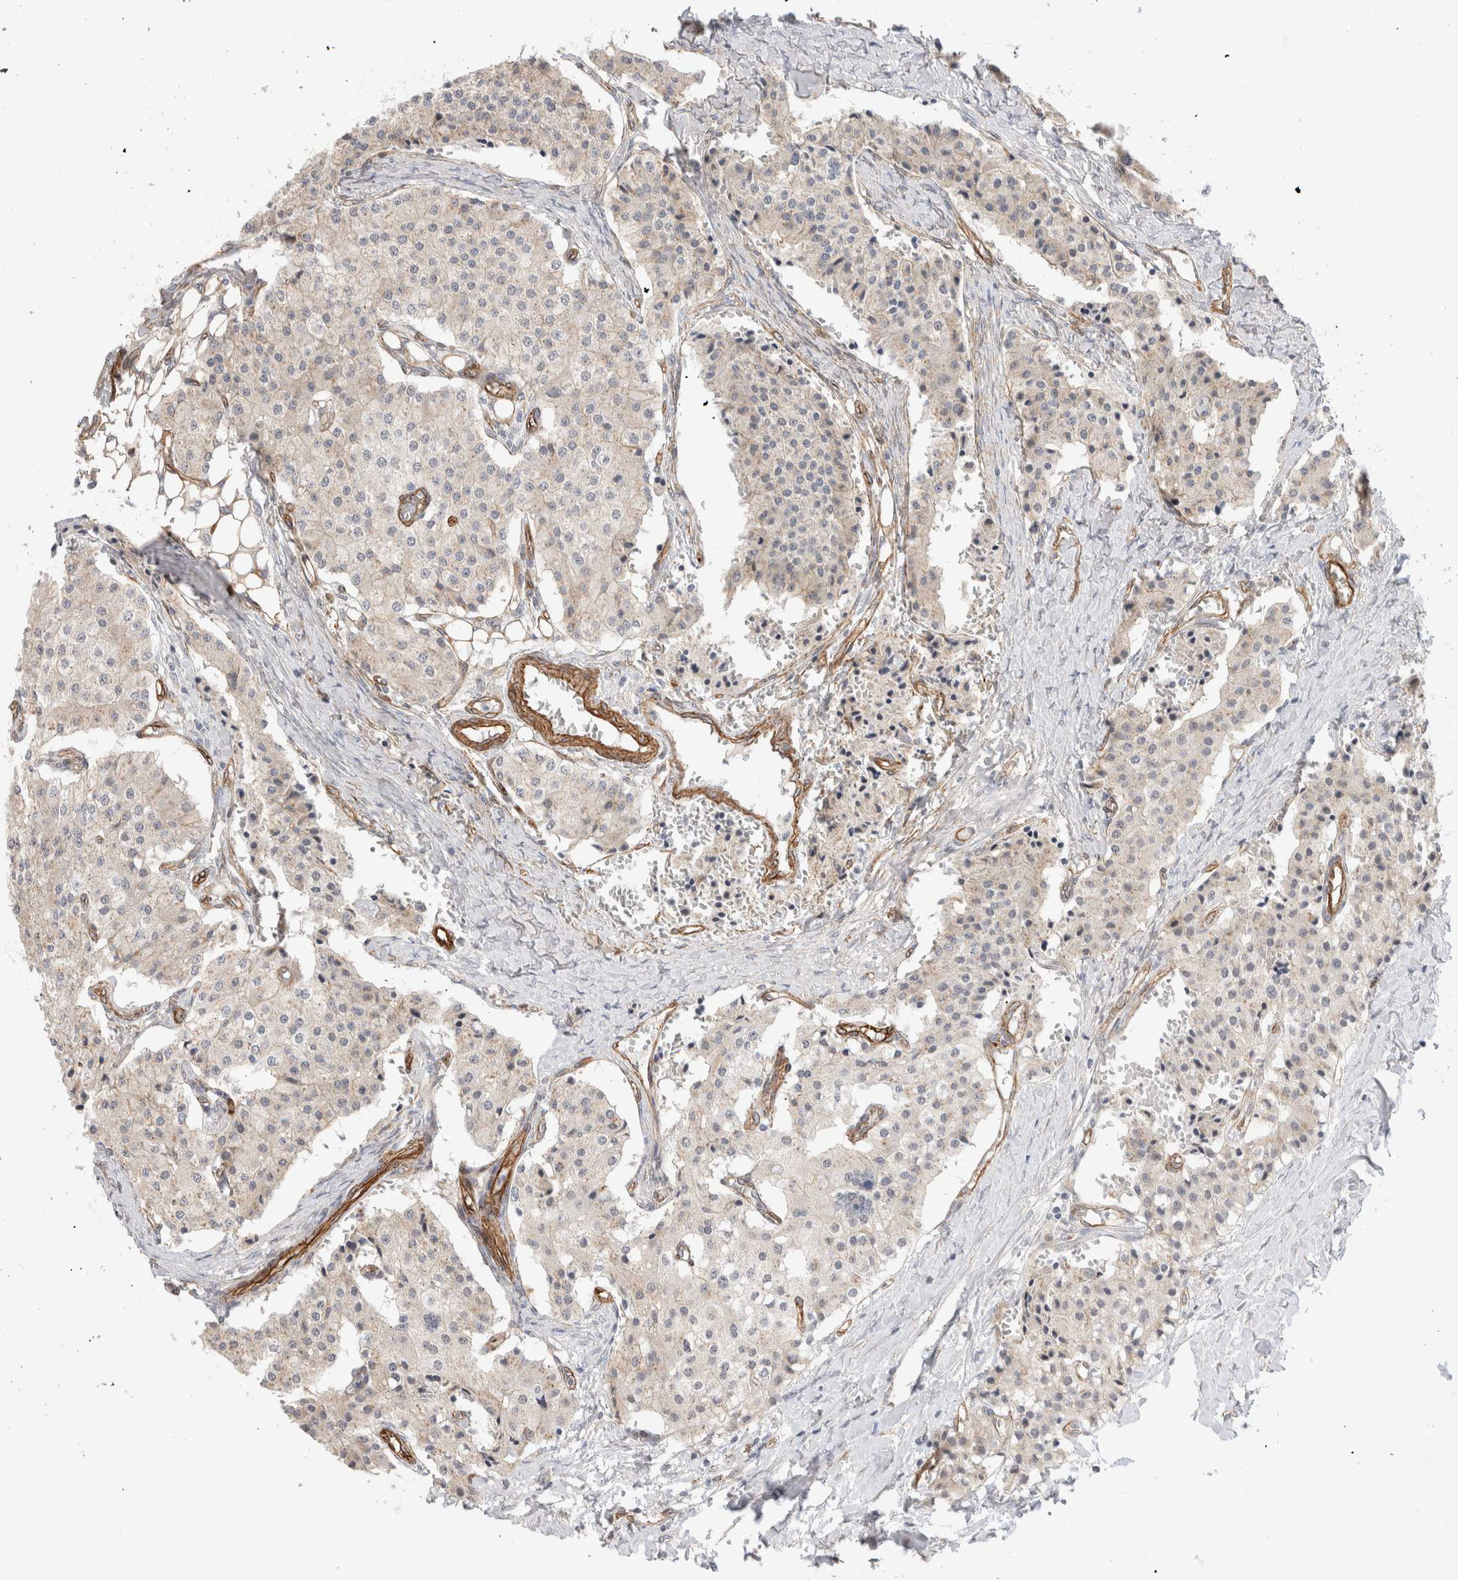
{"staining": {"intensity": "weak", "quantity": "25%-75%", "location": "cytoplasmic/membranous"}, "tissue": "carcinoid", "cell_type": "Tumor cells", "image_type": "cancer", "snomed": [{"axis": "morphology", "description": "Carcinoid, malignant, NOS"}, {"axis": "topography", "description": "Colon"}], "caption": "Immunohistochemistry (IHC) photomicrograph of neoplastic tissue: carcinoid stained using IHC displays low levels of weak protein expression localized specifically in the cytoplasmic/membranous of tumor cells, appearing as a cytoplasmic/membranous brown color.", "gene": "CAAP1", "patient": {"sex": "female", "age": 52}}